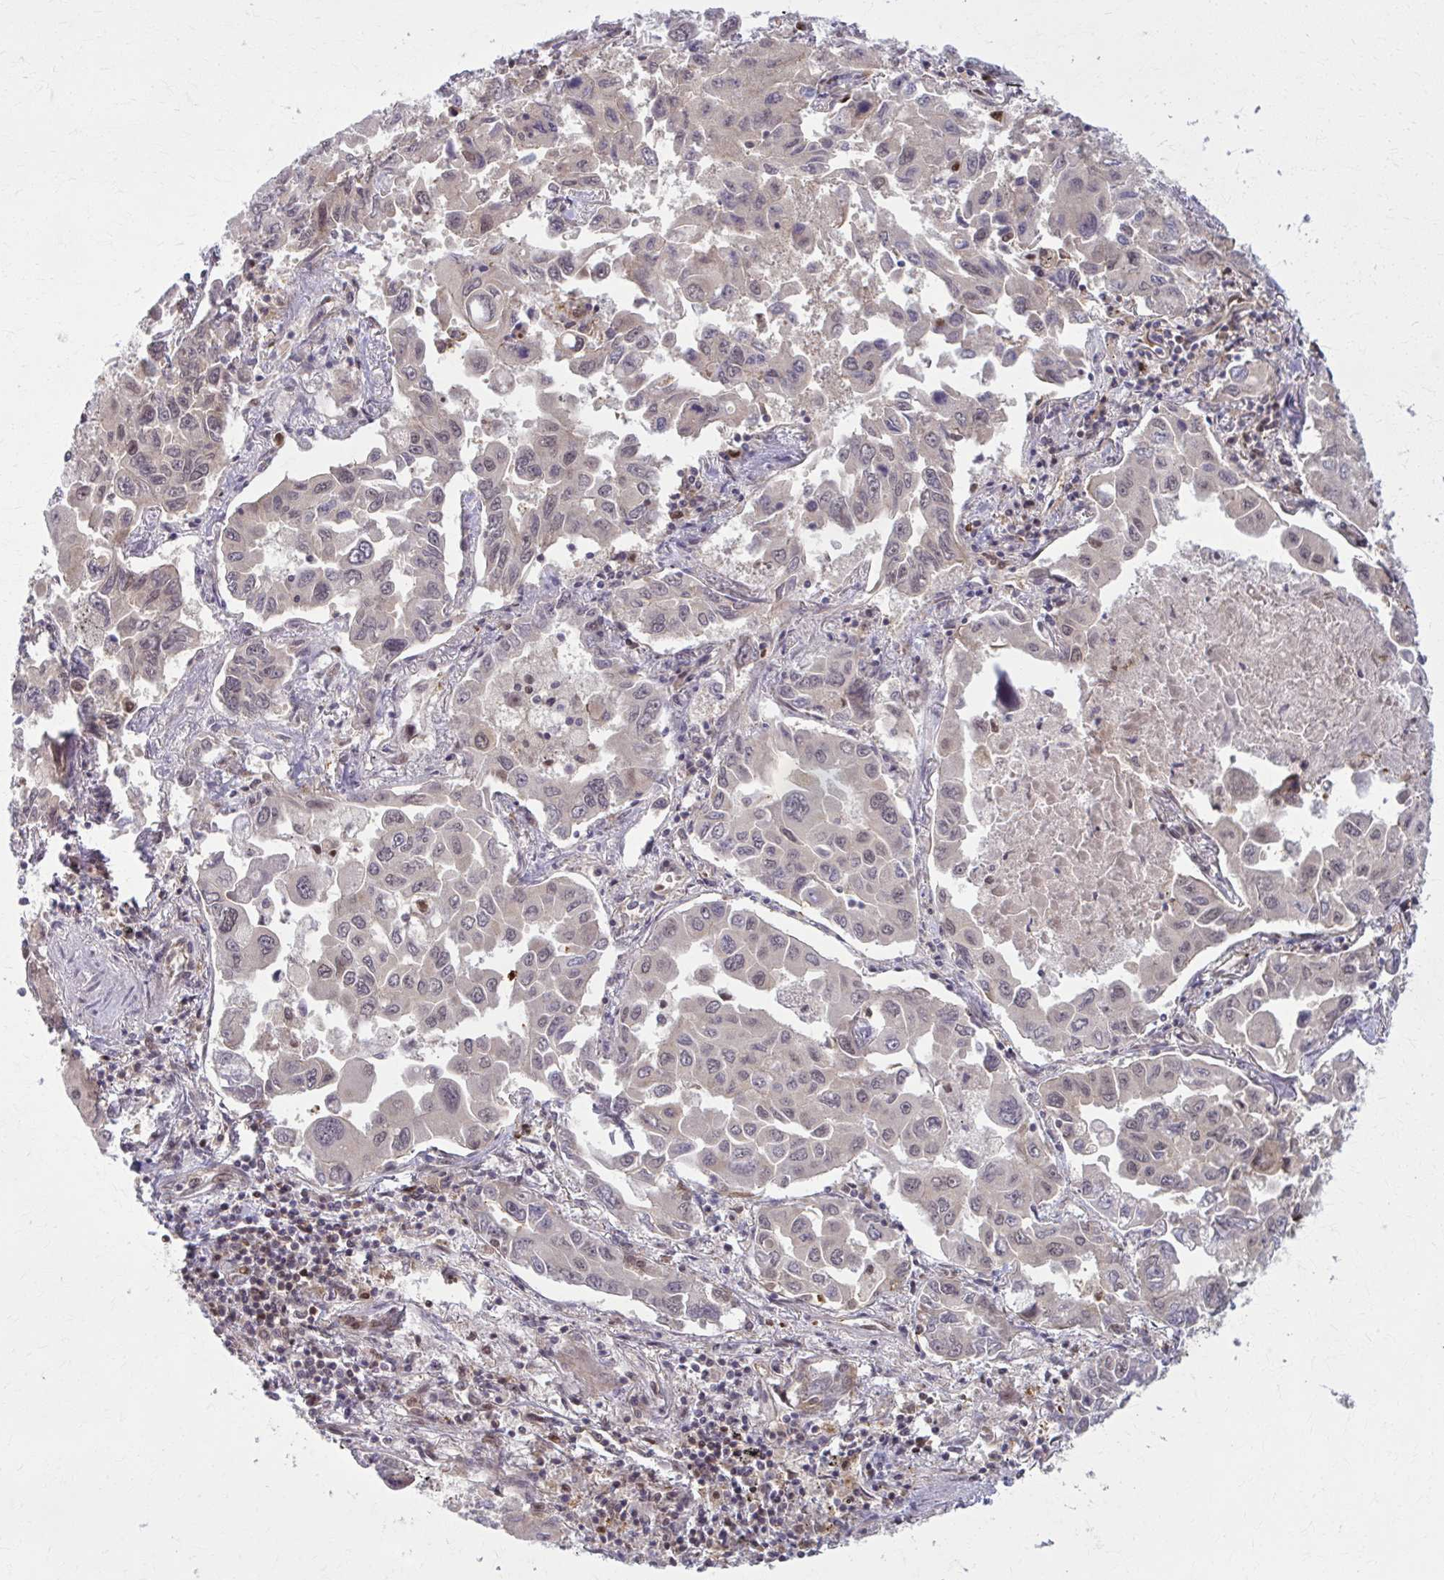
{"staining": {"intensity": "strong", "quantity": "<25%", "location": "nuclear"}, "tissue": "lung cancer", "cell_type": "Tumor cells", "image_type": "cancer", "snomed": [{"axis": "morphology", "description": "Adenocarcinoma, NOS"}, {"axis": "topography", "description": "Lung"}], "caption": "Immunohistochemistry (IHC) histopathology image of human lung adenocarcinoma stained for a protein (brown), which exhibits medium levels of strong nuclear staining in approximately <25% of tumor cells.", "gene": "ZNF559", "patient": {"sex": "male", "age": 64}}